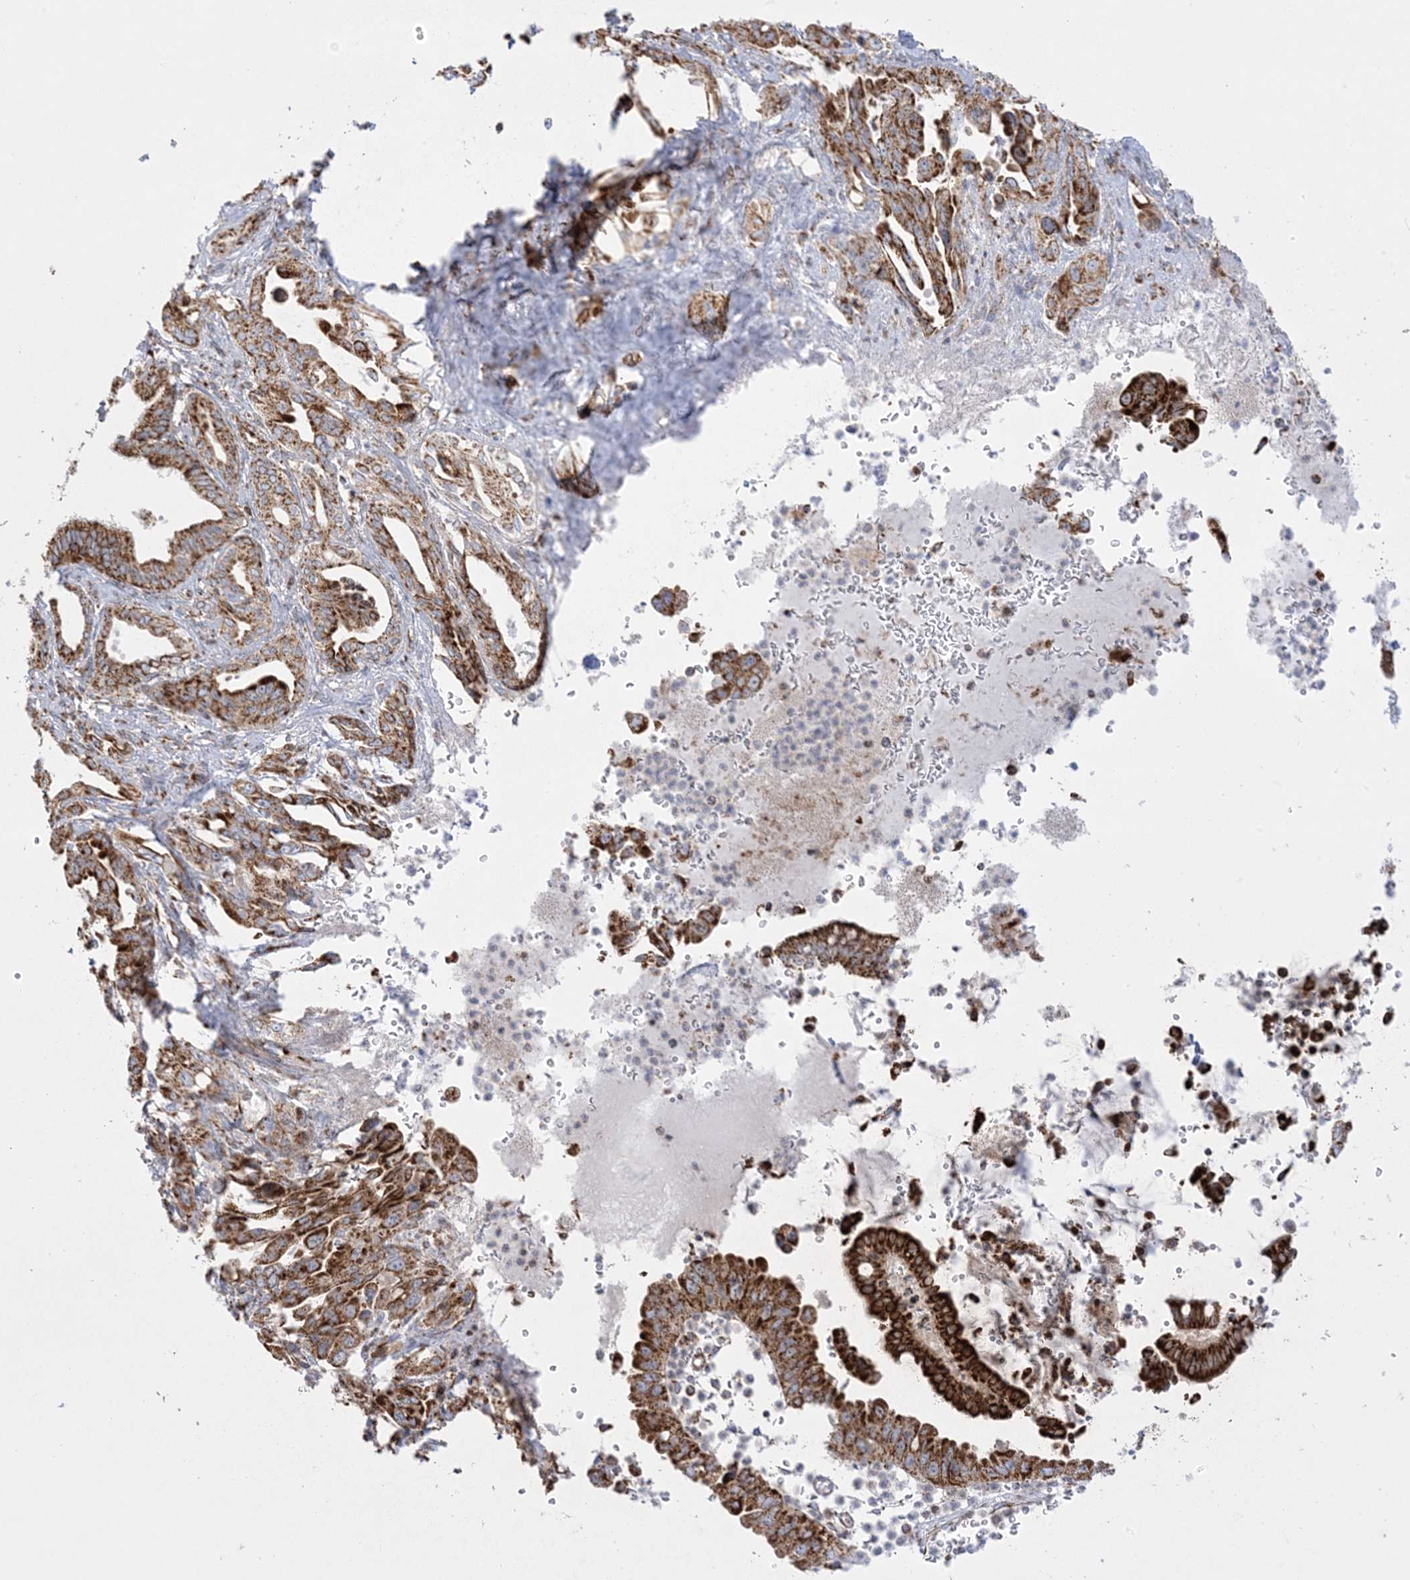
{"staining": {"intensity": "strong", "quantity": ">75%", "location": "cytoplasmic/membranous"}, "tissue": "pancreatic cancer", "cell_type": "Tumor cells", "image_type": "cancer", "snomed": [{"axis": "morphology", "description": "Adenocarcinoma, NOS"}, {"axis": "topography", "description": "Pancreas"}], "caption": "Pancreatic cancer (adenocarcinoma) stained for a protein (brown) demonstrates strong cytoplasmic/membranous positive staining in approximately >75% of tumor cells.", "gene": "MRPS36", "patient": {"sex": "male", "age": 70}}